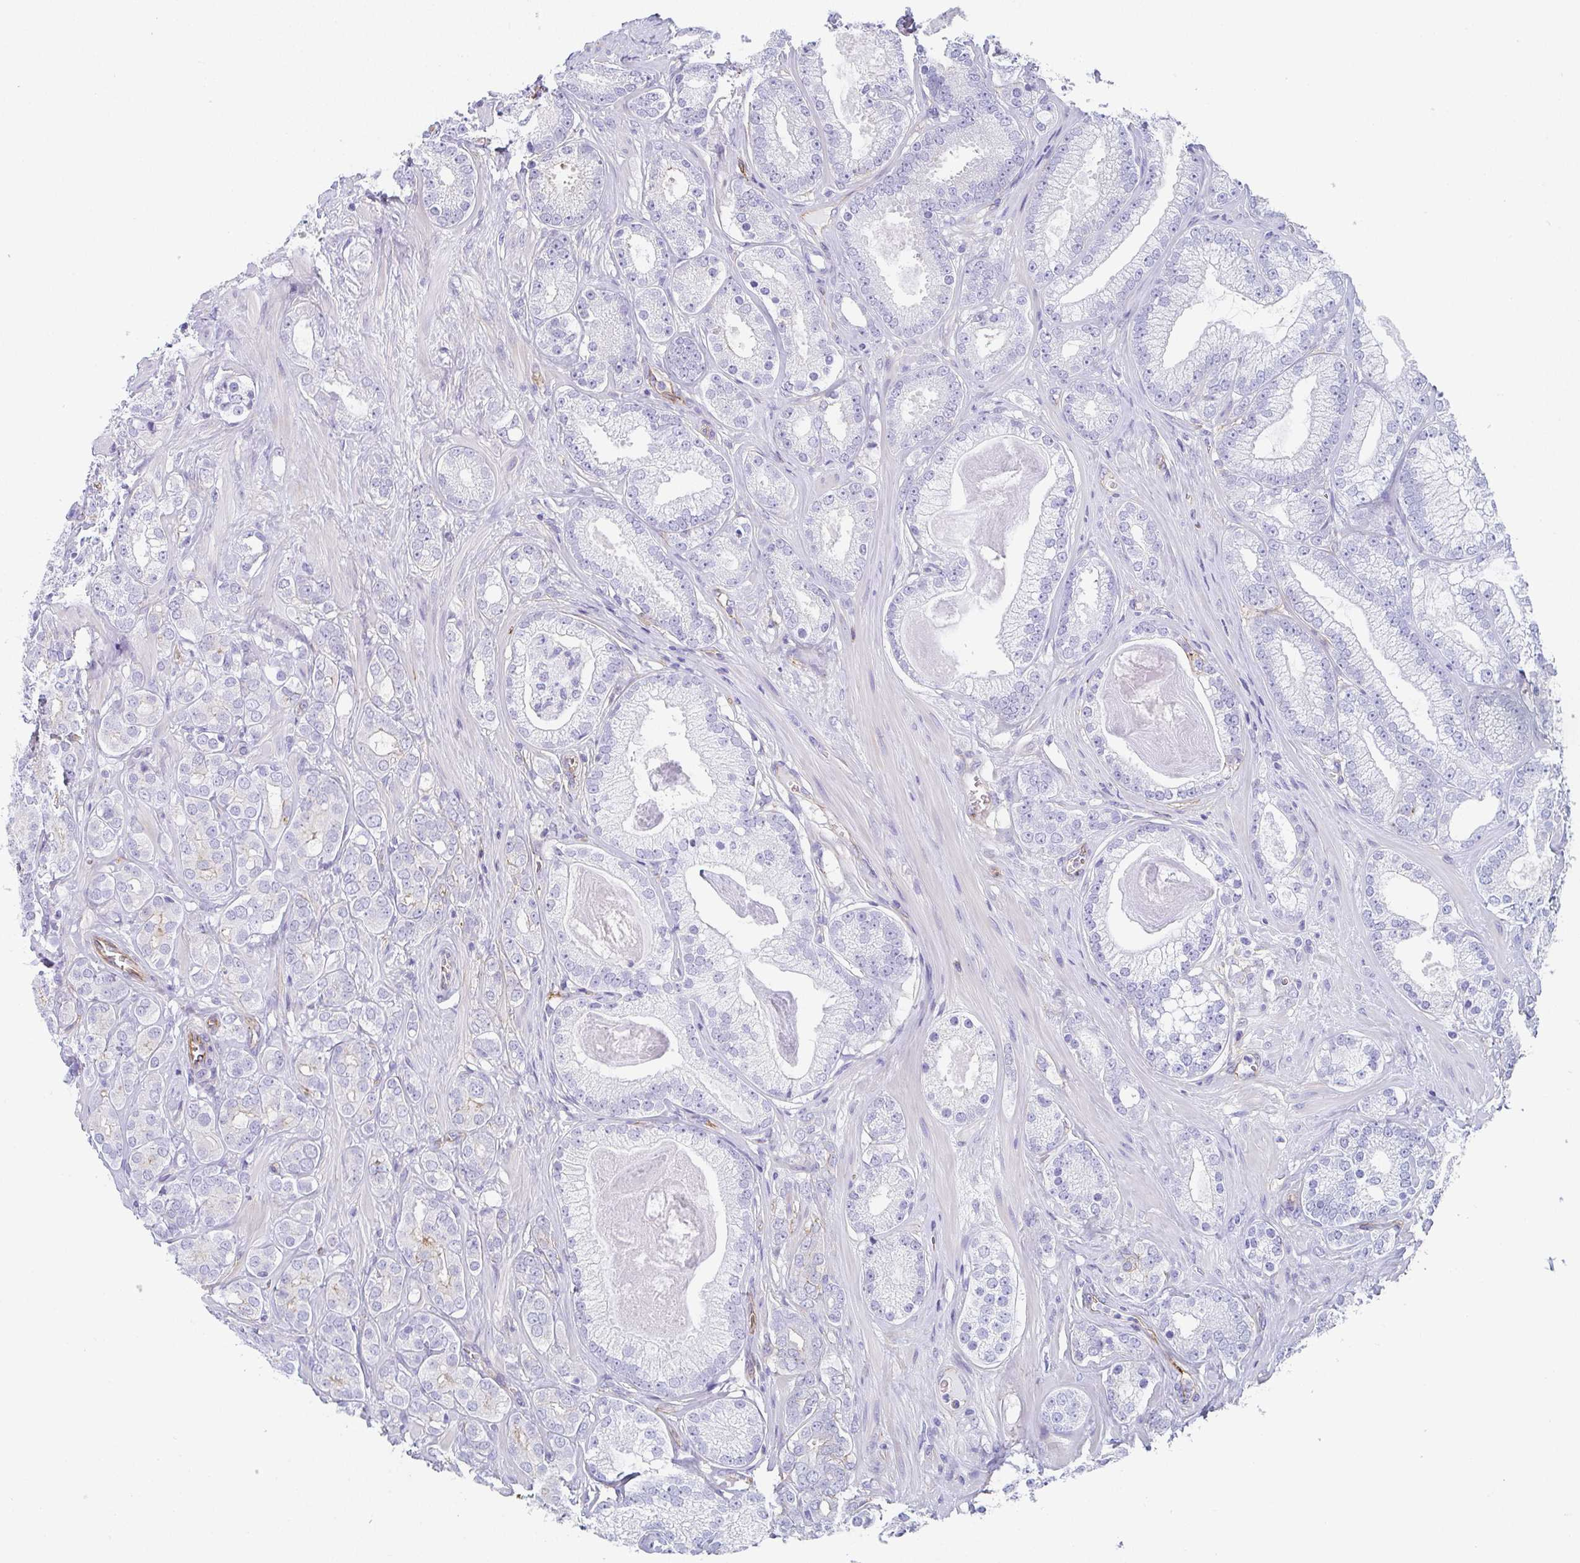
{"staining": {"intensity": "negative", "quantity": "none", "location": "none"}, "tissue": "prostate cancer", "cell_type": "Tumor cells", "image_type": "cancer", "snomed": [{"axis": "morphology", "description": "Adenocarcinoma, High grade"}, {"axis": "topography", "description": "Prostate"}], "caption": "DAB immunohistochemical staining of prostate adenocarcinoma (high-grade) displays no significant staining in tumor cells. The staining was performed using DAB (3,3'-diaminobenzidine) to visualize the protein expression in brown, while the nuclei were stained in blue with hematoxylin (Magnification: 20x).", "gene": "DBN1", "patient": {"sex": "male", "age": 66}}